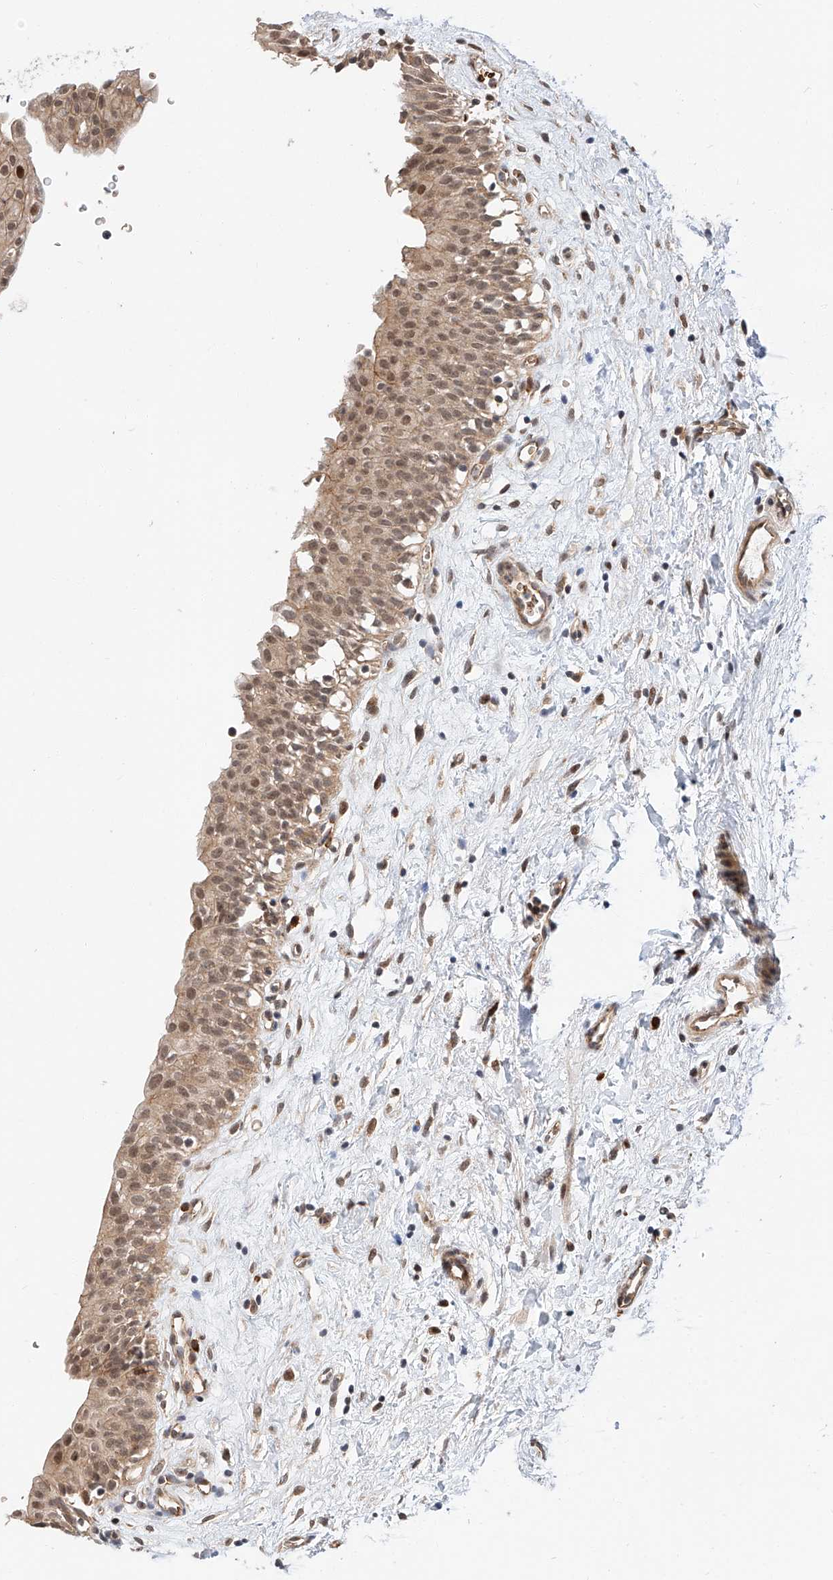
{"staining": {"intensity": "moderate", "quantity": ">75%", "location": "cytoplasmic/membranous,nuclear"}, "tissue": "urinary bladder", "cell_type": "Urothelial cells", "image_type": "normal", "snomed": [{"axis": "morphology", "description": "Normal tissue, NOS"}, {"axis": "topography", "description": "Urinary bladder"}], "caption": "Urinary bladder stained for a protein (brown) demonstrates moderate cytoplasmic/membranous,nuclear positive staining in about >75% of urothelial cells.", "gene": "THTPA", "patient": {"sex": "male", "age": 51}}